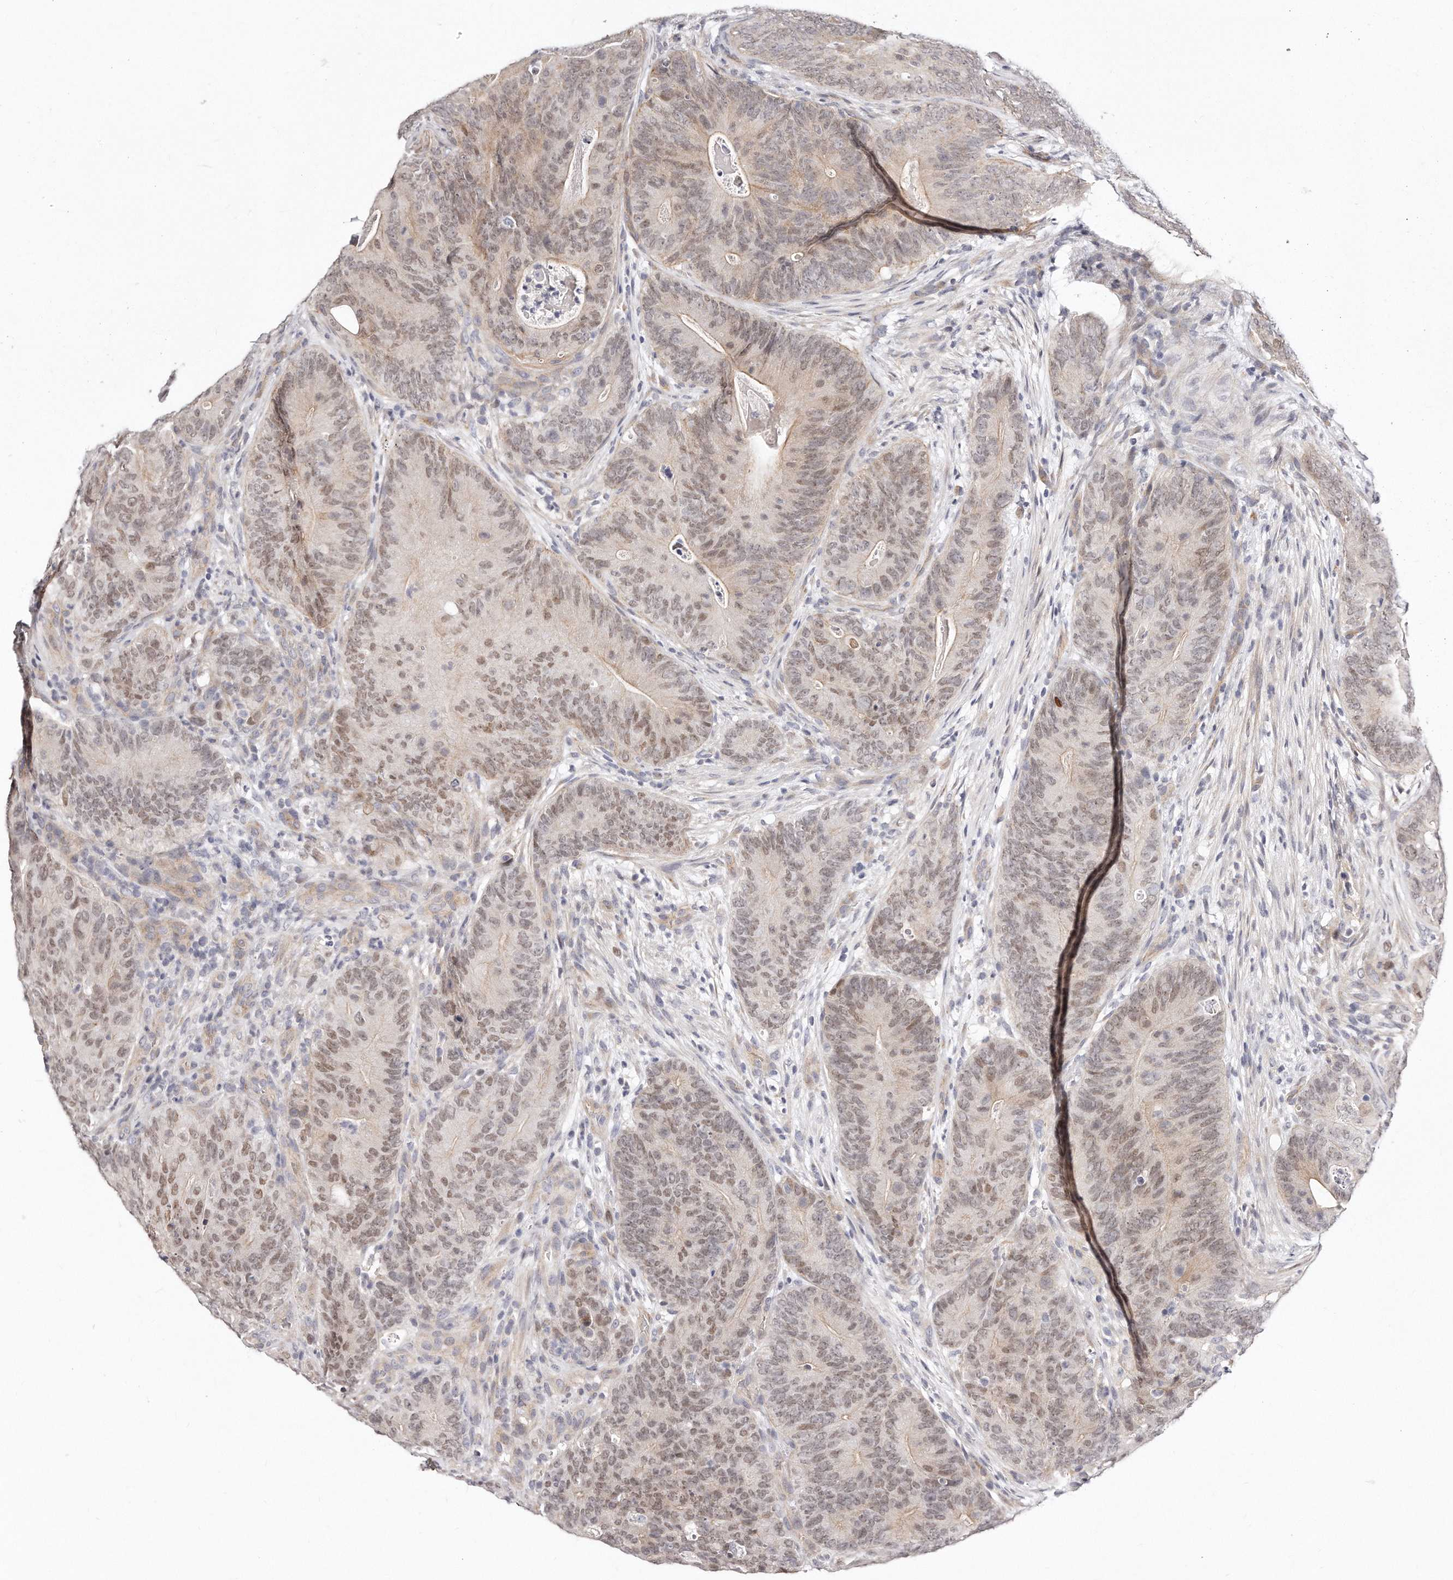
{"staining": {"intensity": "weak", "quantity": "25%-75%", "location": "nuclear"}, "tissue": "colorectal cancer", "cell_type": "Tumor cells", "image_type": "cancer", "snomed": [{"axis": "morphology", "description": "Normal tissue, NOS"}, {"axis": "topography", "description": "Colon"}], "caption": "Immunohistochemical staining of human colorectal cancer displays low levels of weak nuclear protein staining in approximately 25%-75% of tumor cells.", "gene": "CASZ1", "patient": {"sex": "female", "age": 82}}